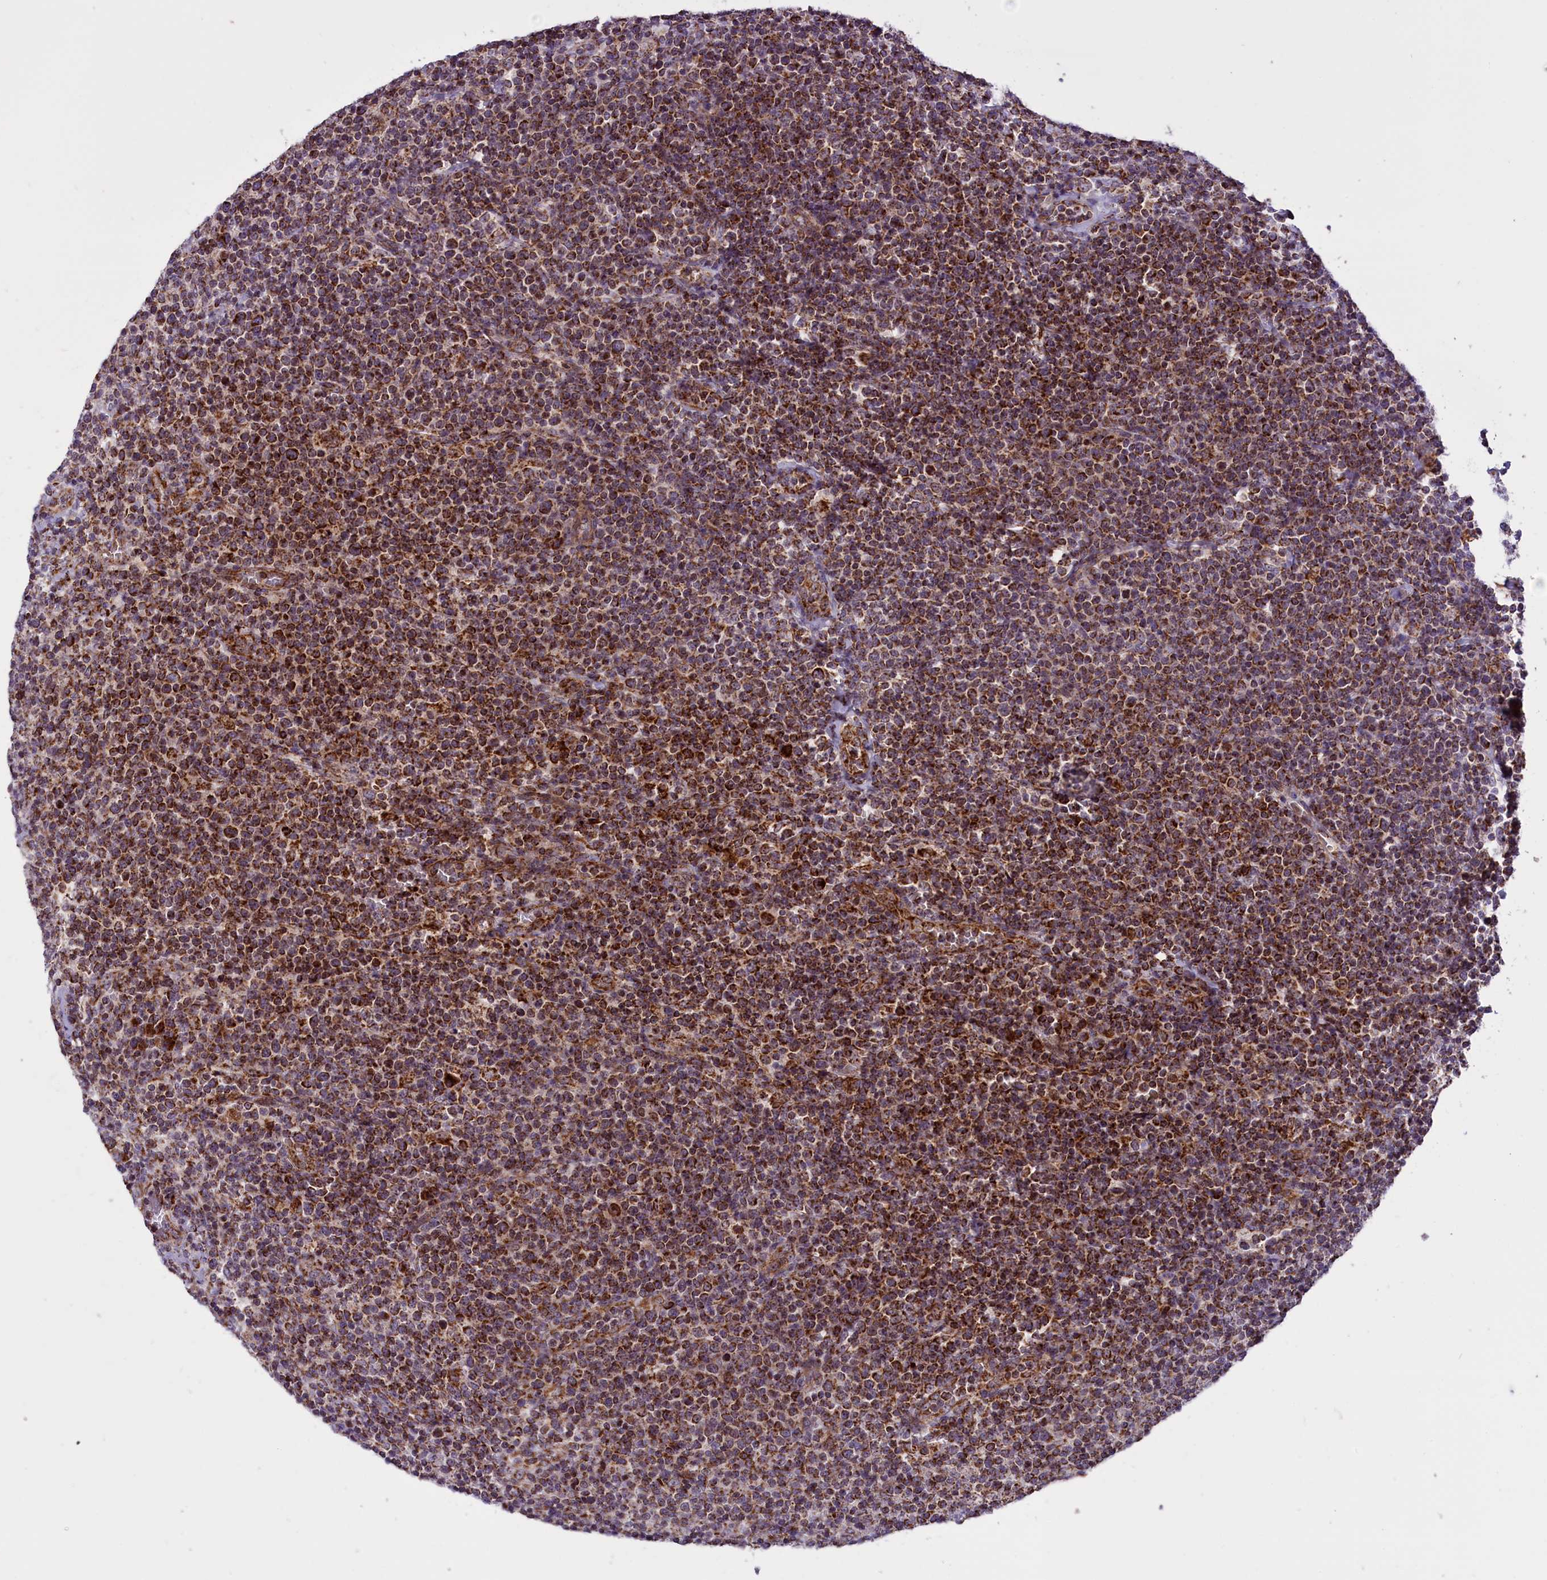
{"staining": {"intensity": "strong", "quantity": "25%-75%", "location": "cytoplasmic/membranous"}, "tissue": "lymphoma", "cell_type": "Tumor cells", "image_type": "cancer", "snomed": [{"axis": "morphology", "description": "Malignant lymphoma, non-Hodgkin's type, High grade"}, {"axis": "topography", "description": "Lymph node"}], "caption": "Brown immunohistochemical staining in high-grade malignant lymphoma, non-Hodgkin's type reveals strong cytoplasmic/membranous positivity in about 25%-75% of tumor cells. (DAB (3,3'-diaminobenzidine) IHC with brightfield microscopy, high magnification).", "gene": "NDUFS5", "patient": {"sex": "male", "age": 61}}